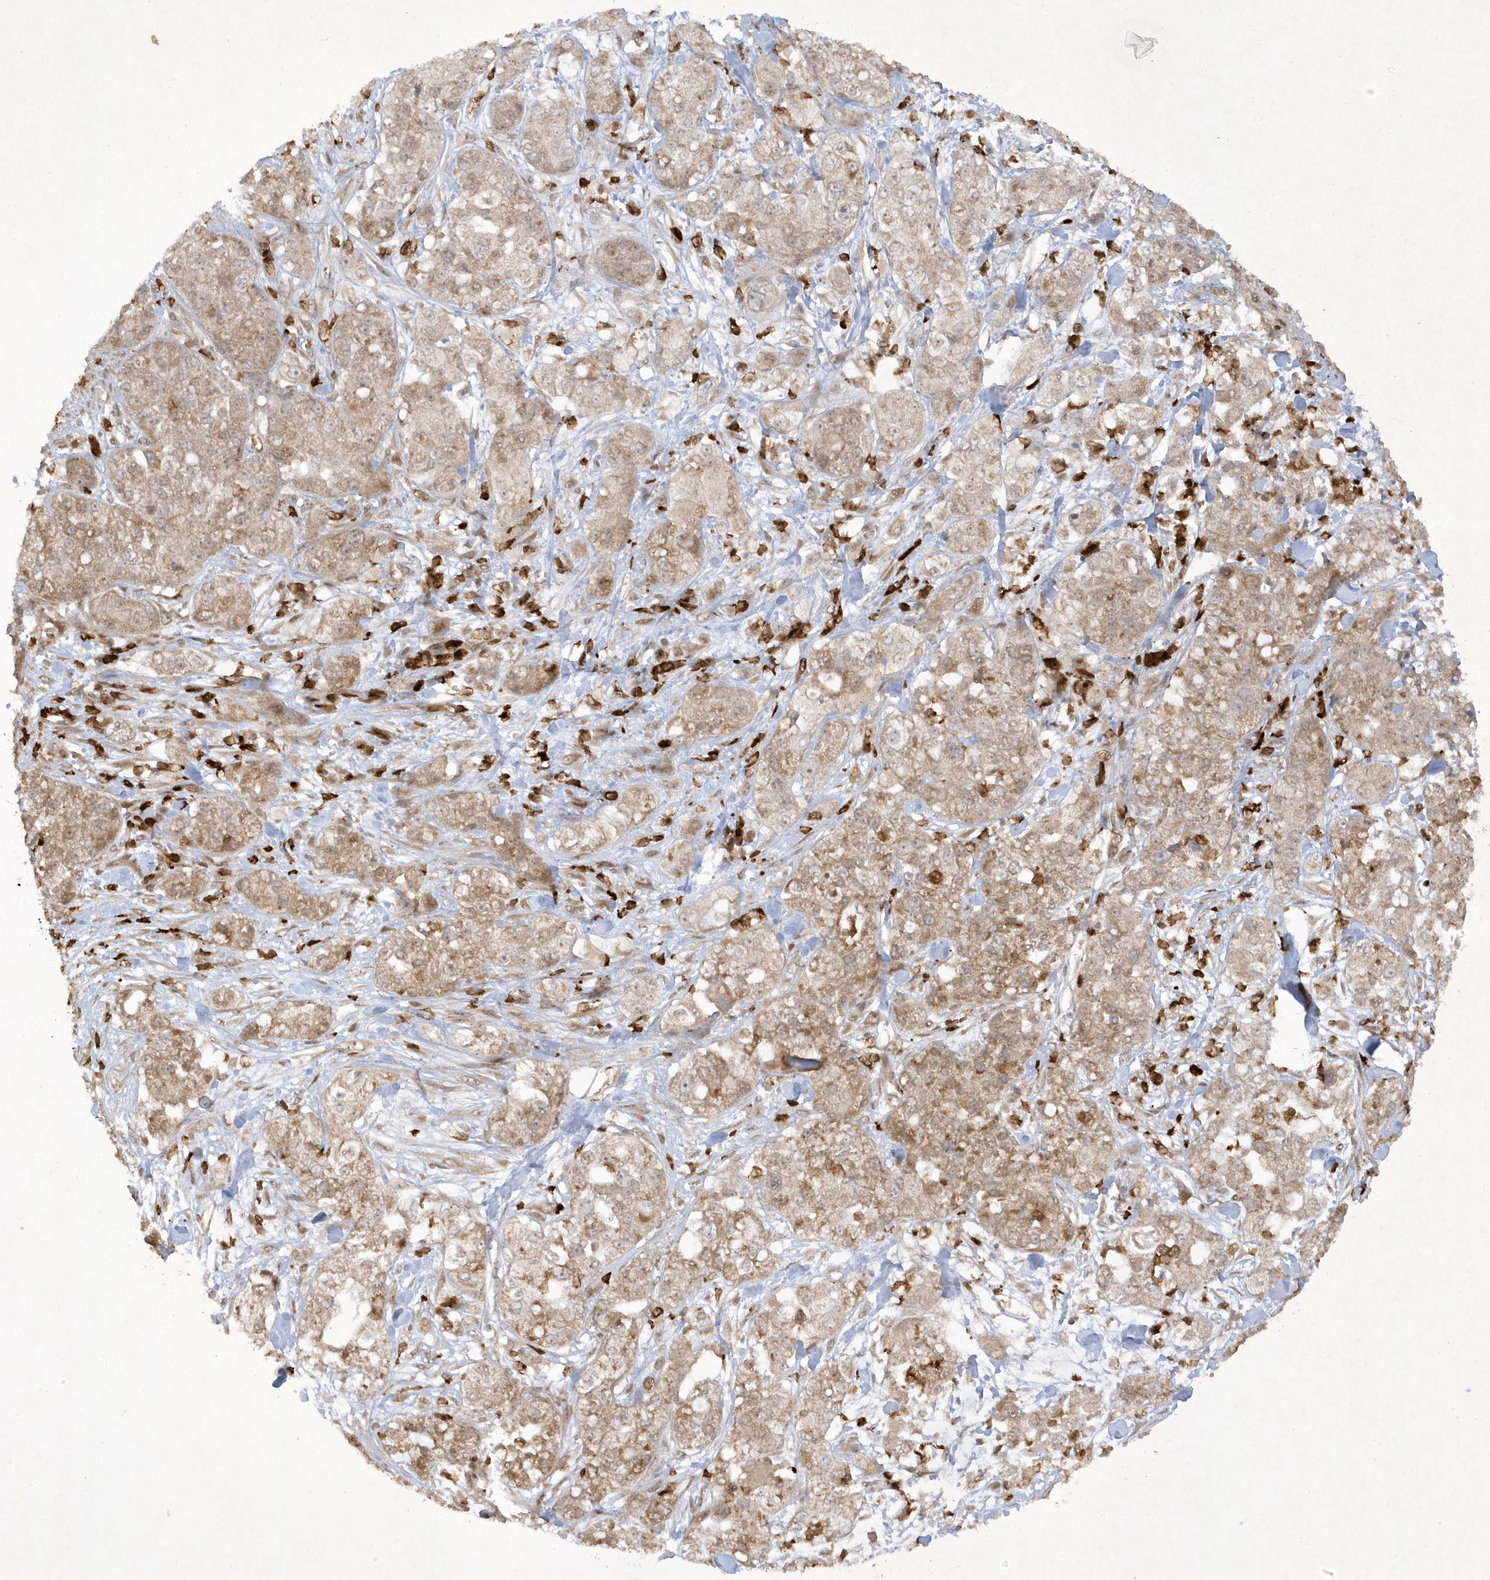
{"staining": {"intensity": "weak", "quantity": ">75%", "location": "cytoplasmic/membranous"}, "tissue": "pancreatic cancer", "cell_type": "Tumor cells", "image_type": "cancer", "snomed": [{"axis": "morphology", "description": "Adenocarcinoma, NOS"}, {"axis": "topography", "description": "Pancreas"}], "caption": "Human pancreatic cancer stained for a protein (brown) shows weak cytoplasmic/membranous positive staining in approximately >75% of tumor cells.", "gene": "ZNF213", "patient": {"sex": "female", "age": 78}}